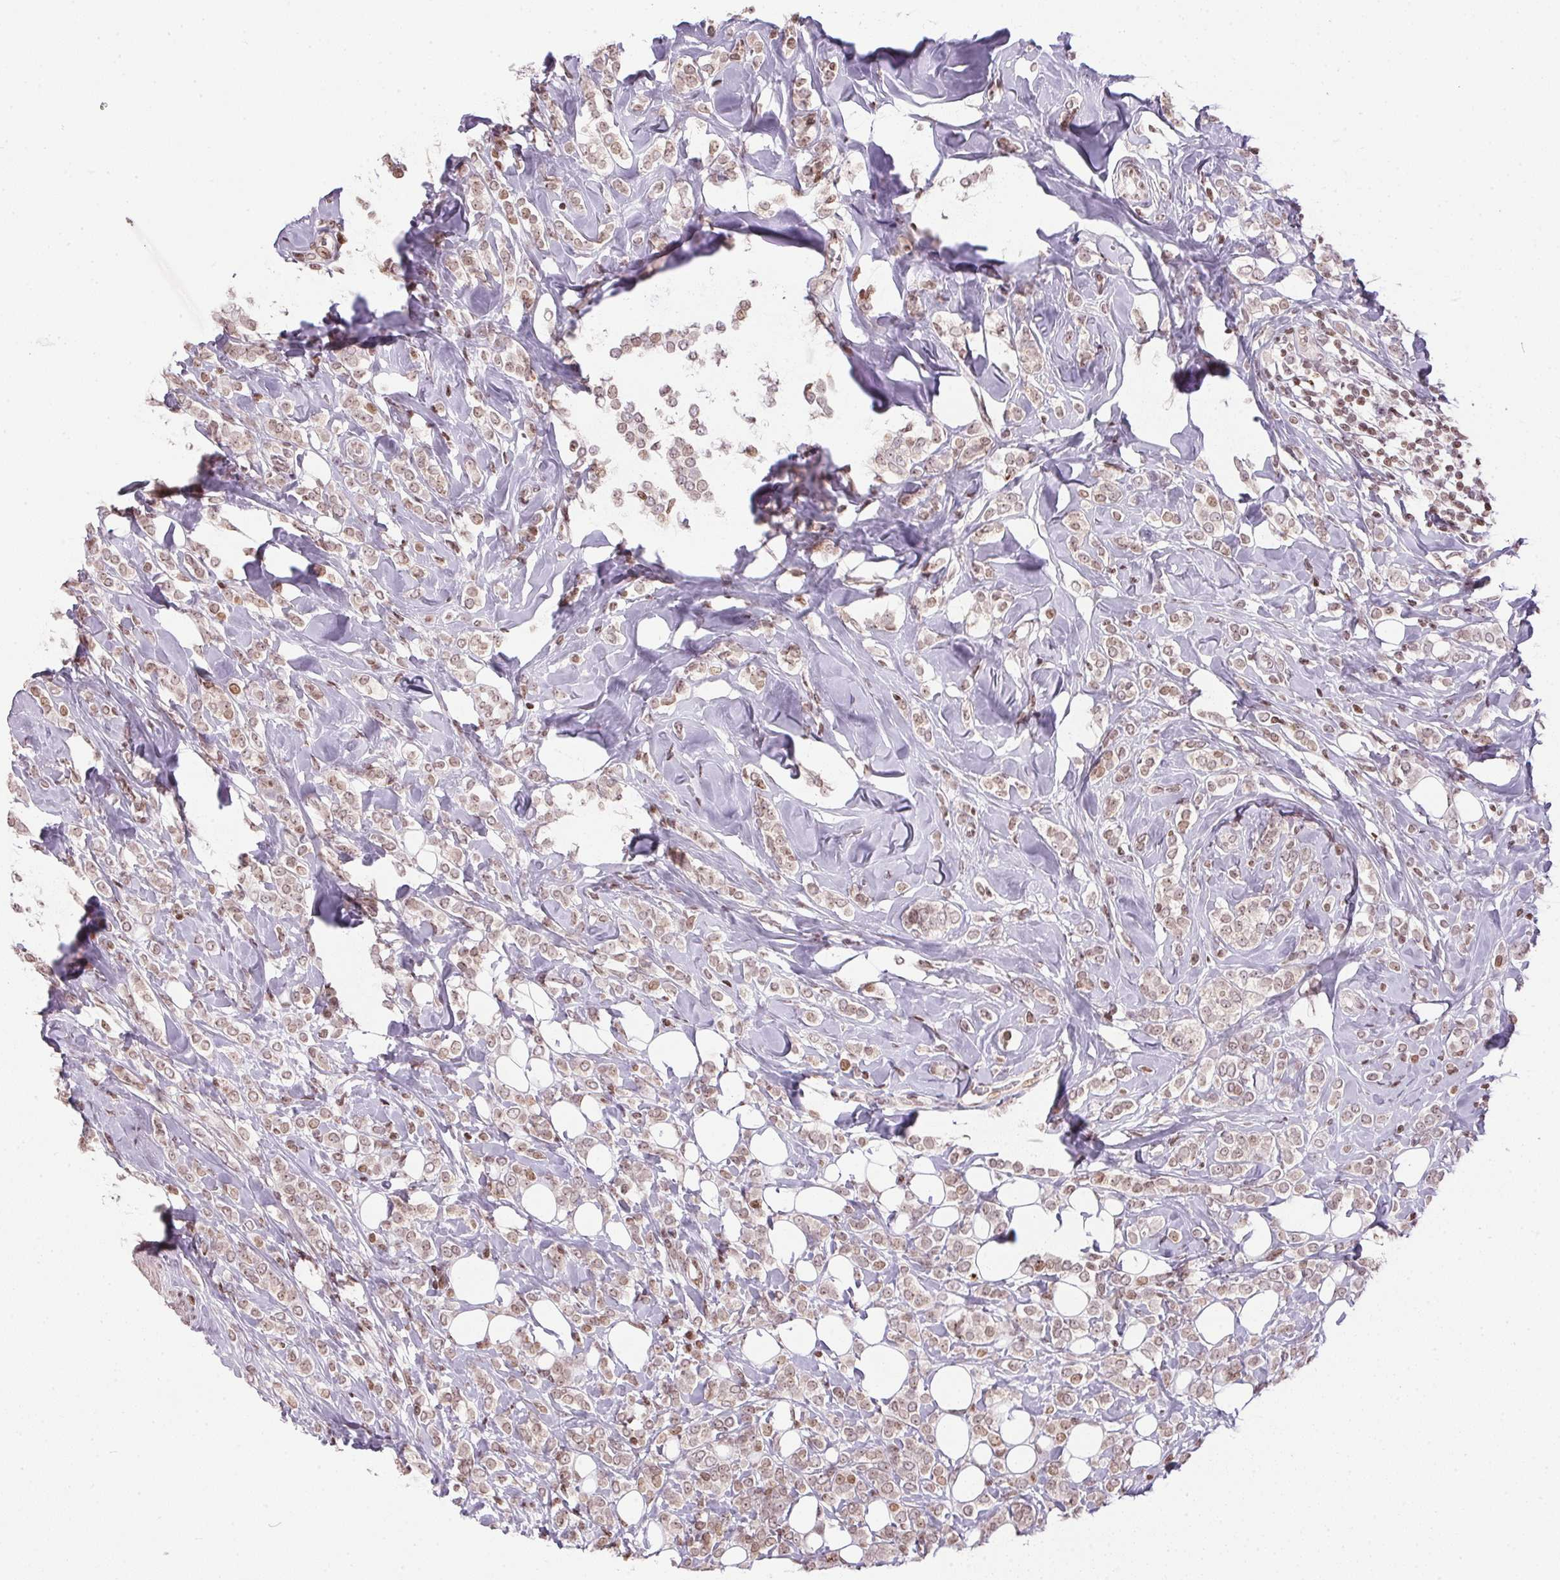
{"staining": {"intensity": "weak", "quantity": ">75%", "location": "nuclear"}, "tissue": "breast cancer", "cell_type": "Tumor cells", "image_type": "cancer", "snomed": [{"axis": "morphology", "description": "Lobular carcinoma"}, {"axis": "topography", "description": "Breast"}], "caption": "High-power microscopy captured an immunohistochemistry (IHC) image of lobular carcinoma (breast), revealing weak nuclear positivity in about >75% of tumor cells.", "gene": "RNF181", "patient": {"sex": "female", "age": 49}}